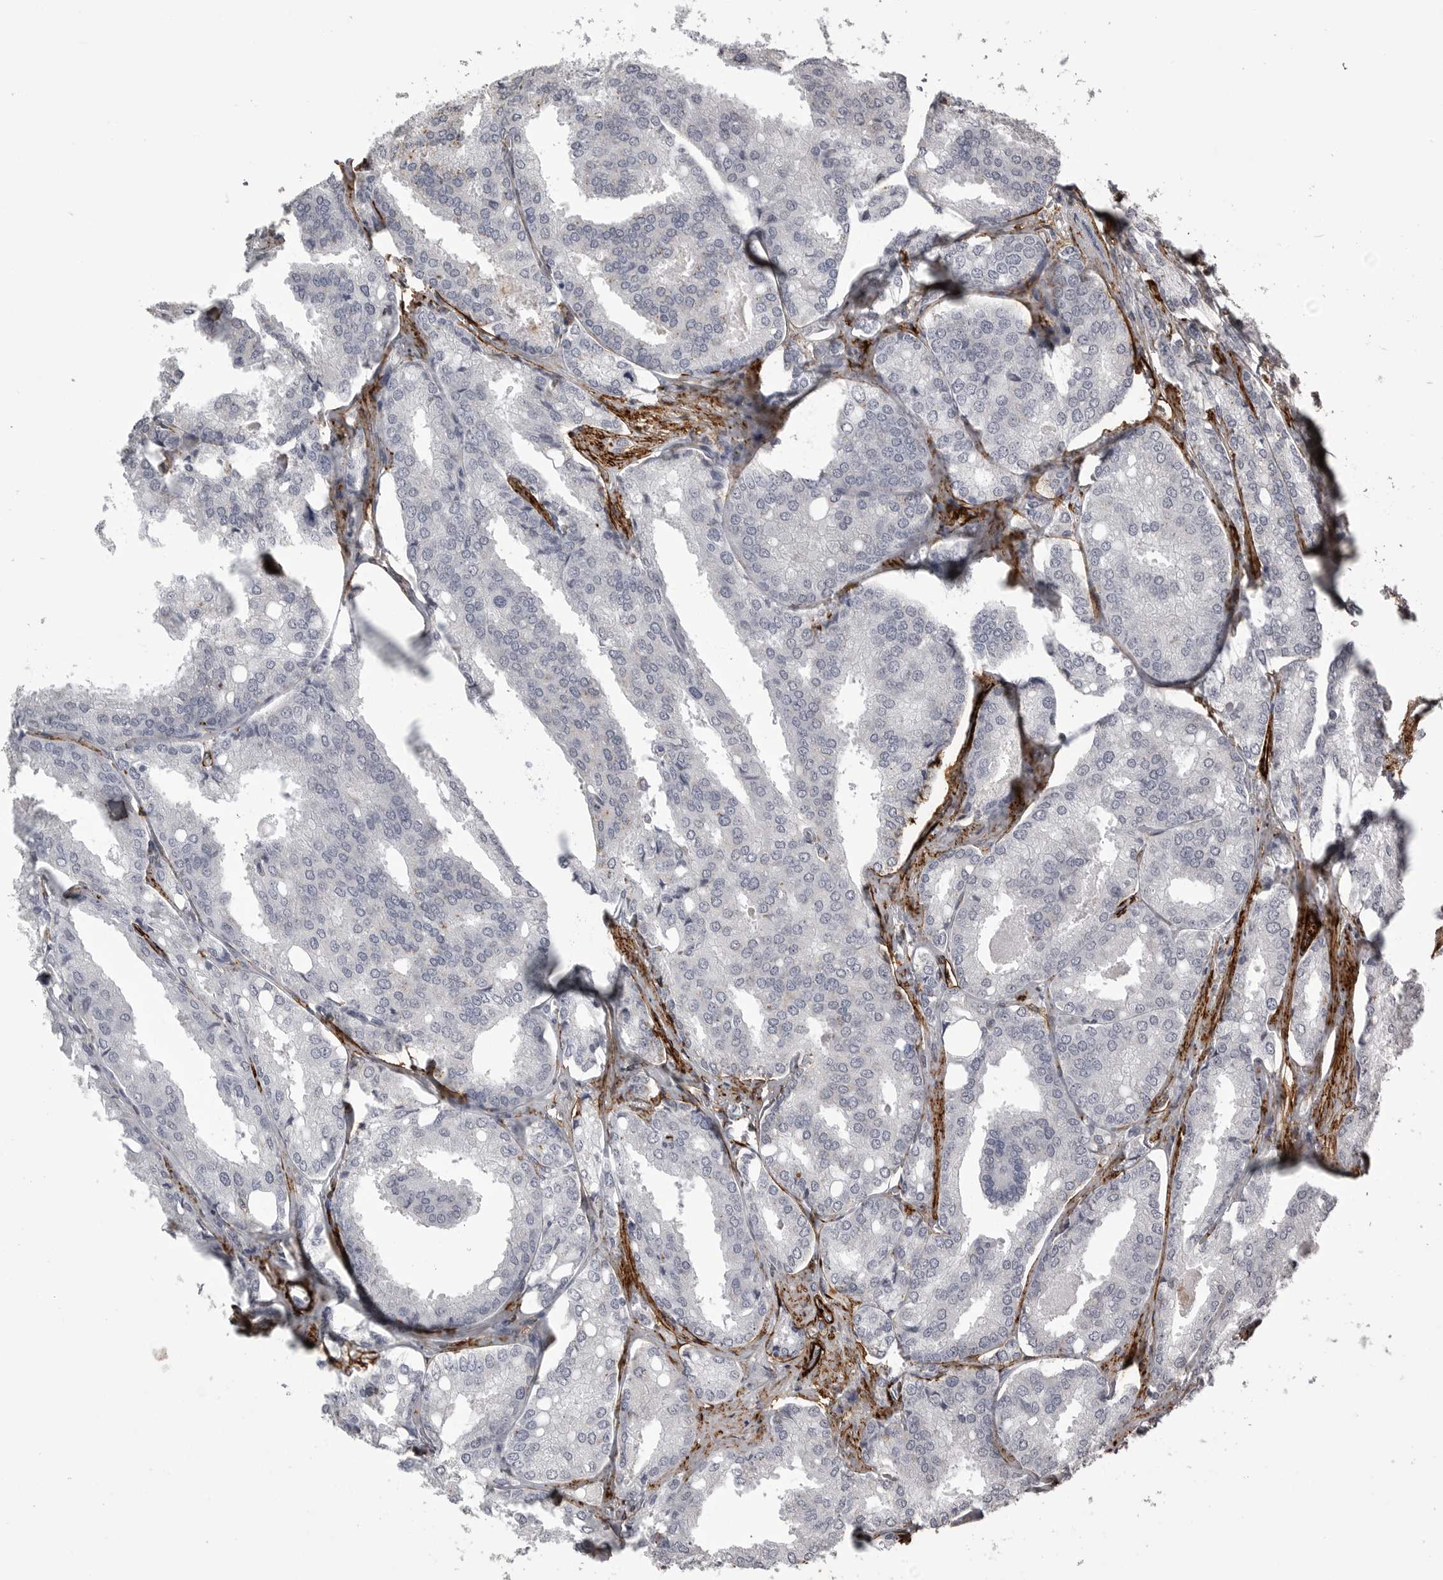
{"staining": {"intensity": "negative", "quantity": "none", "location": "none"}, "tissue": "prostate cancer", "cell_type": "Tumor cells", "image_type": "cancer", "snomed": [{"axis": "morphology", "description": "Adenocarcinoma, High grade"}, {"axis": "topography", "description": "Prostate"}], "caption": "Tumor cells show no significant positivity in high-grade adenocarcinoma (prostate).", "gene": "AOC3", "patient": {"sex": "male", "age": 50}}